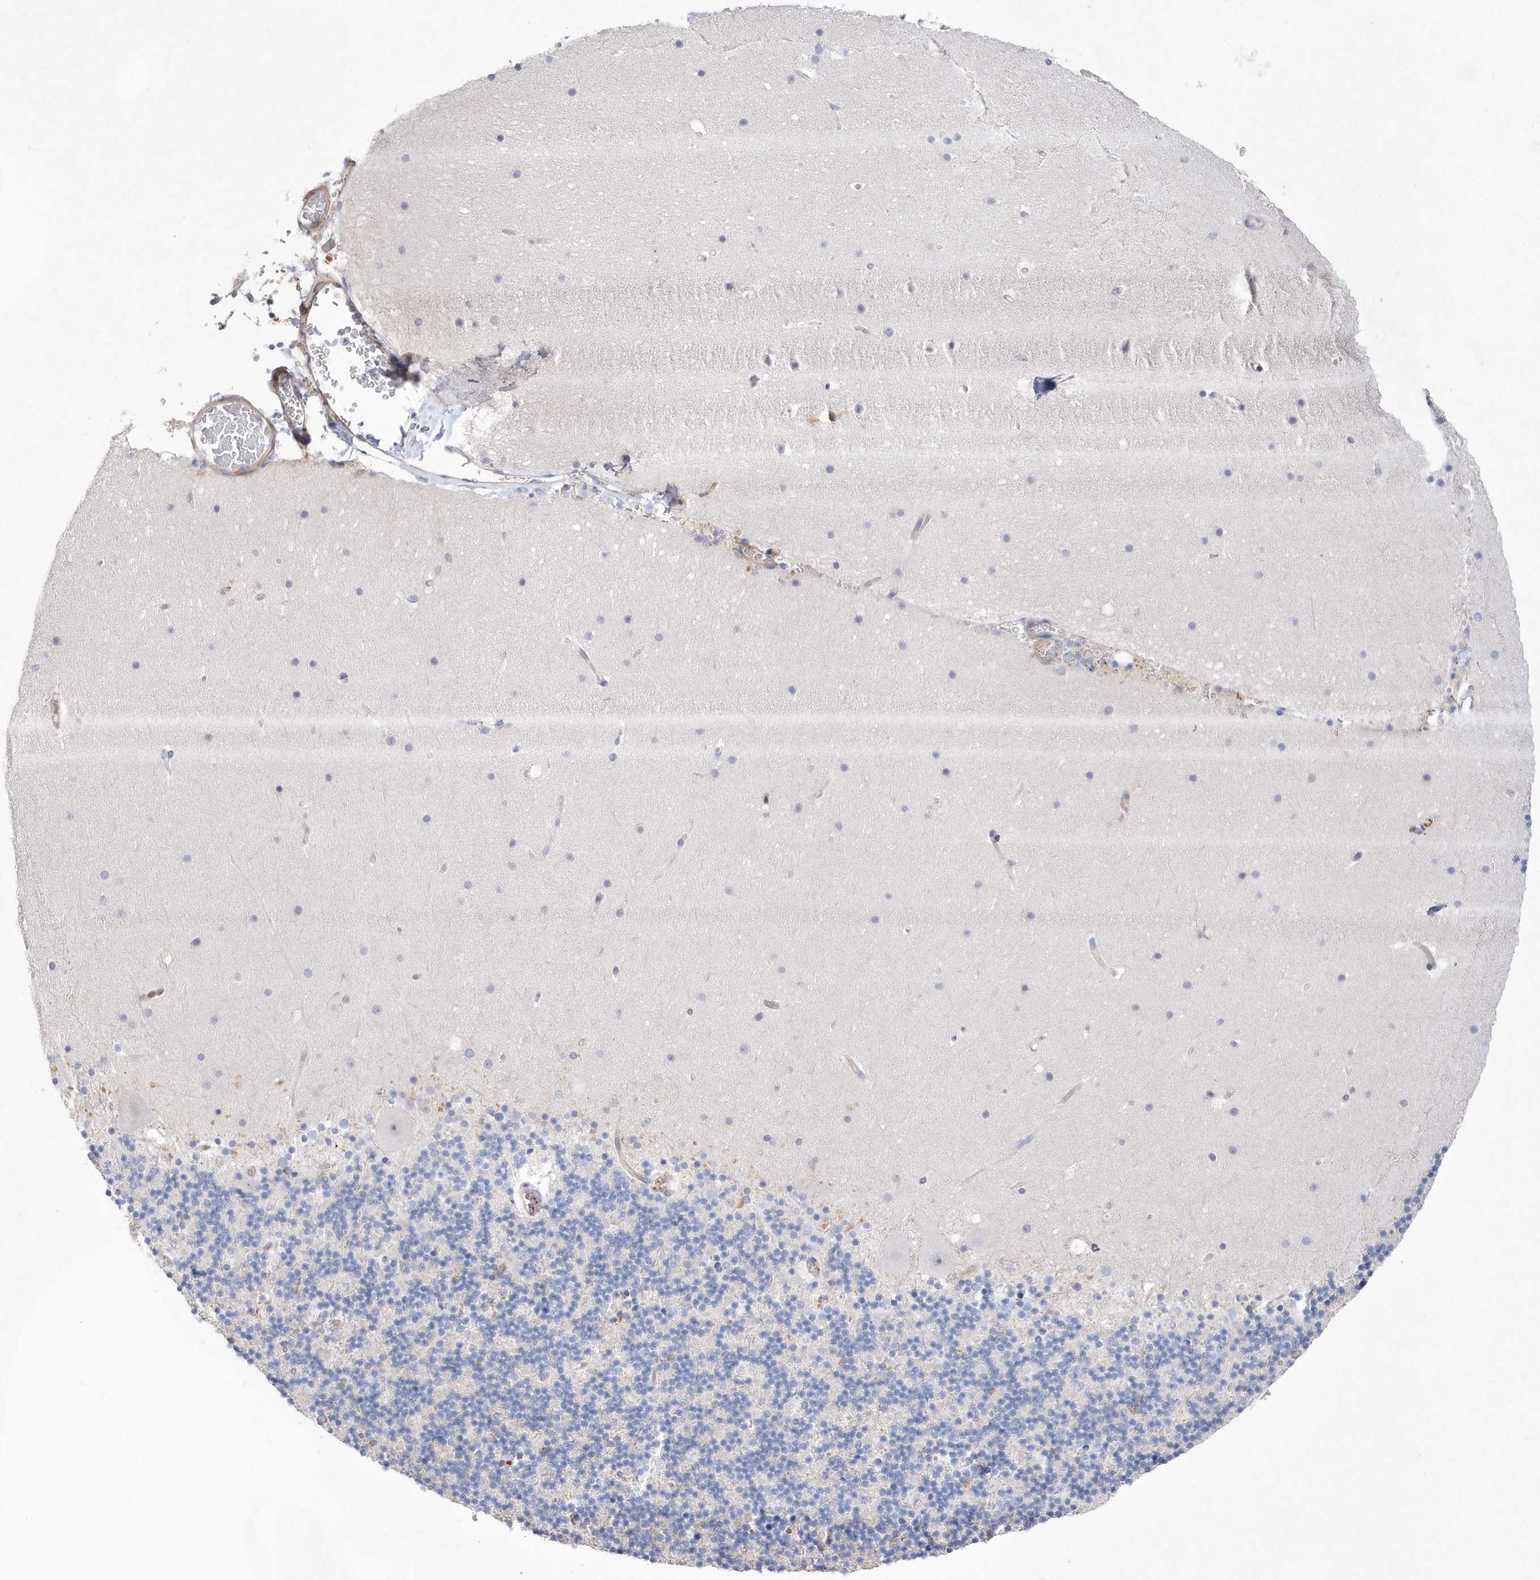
{"staining": {"intensity": "negative", "quantity": "none", "location": "none"}, "tissue": "cerebellum", "cell_type": "Cells in granular layer", "image_type": "normal", "snomed": [{"axis": "morphology", "description": "Normal tissue, NOS"}, {"axis": "topography", "description": "Cerebellum"}], "caption": "An IHC histopathology image of benign cerebellum is shown. There is no staining in cells in granular layer of cerebellum.", "gene": "TMEM132B", "patient": {"sex": "male", "age": 57}}